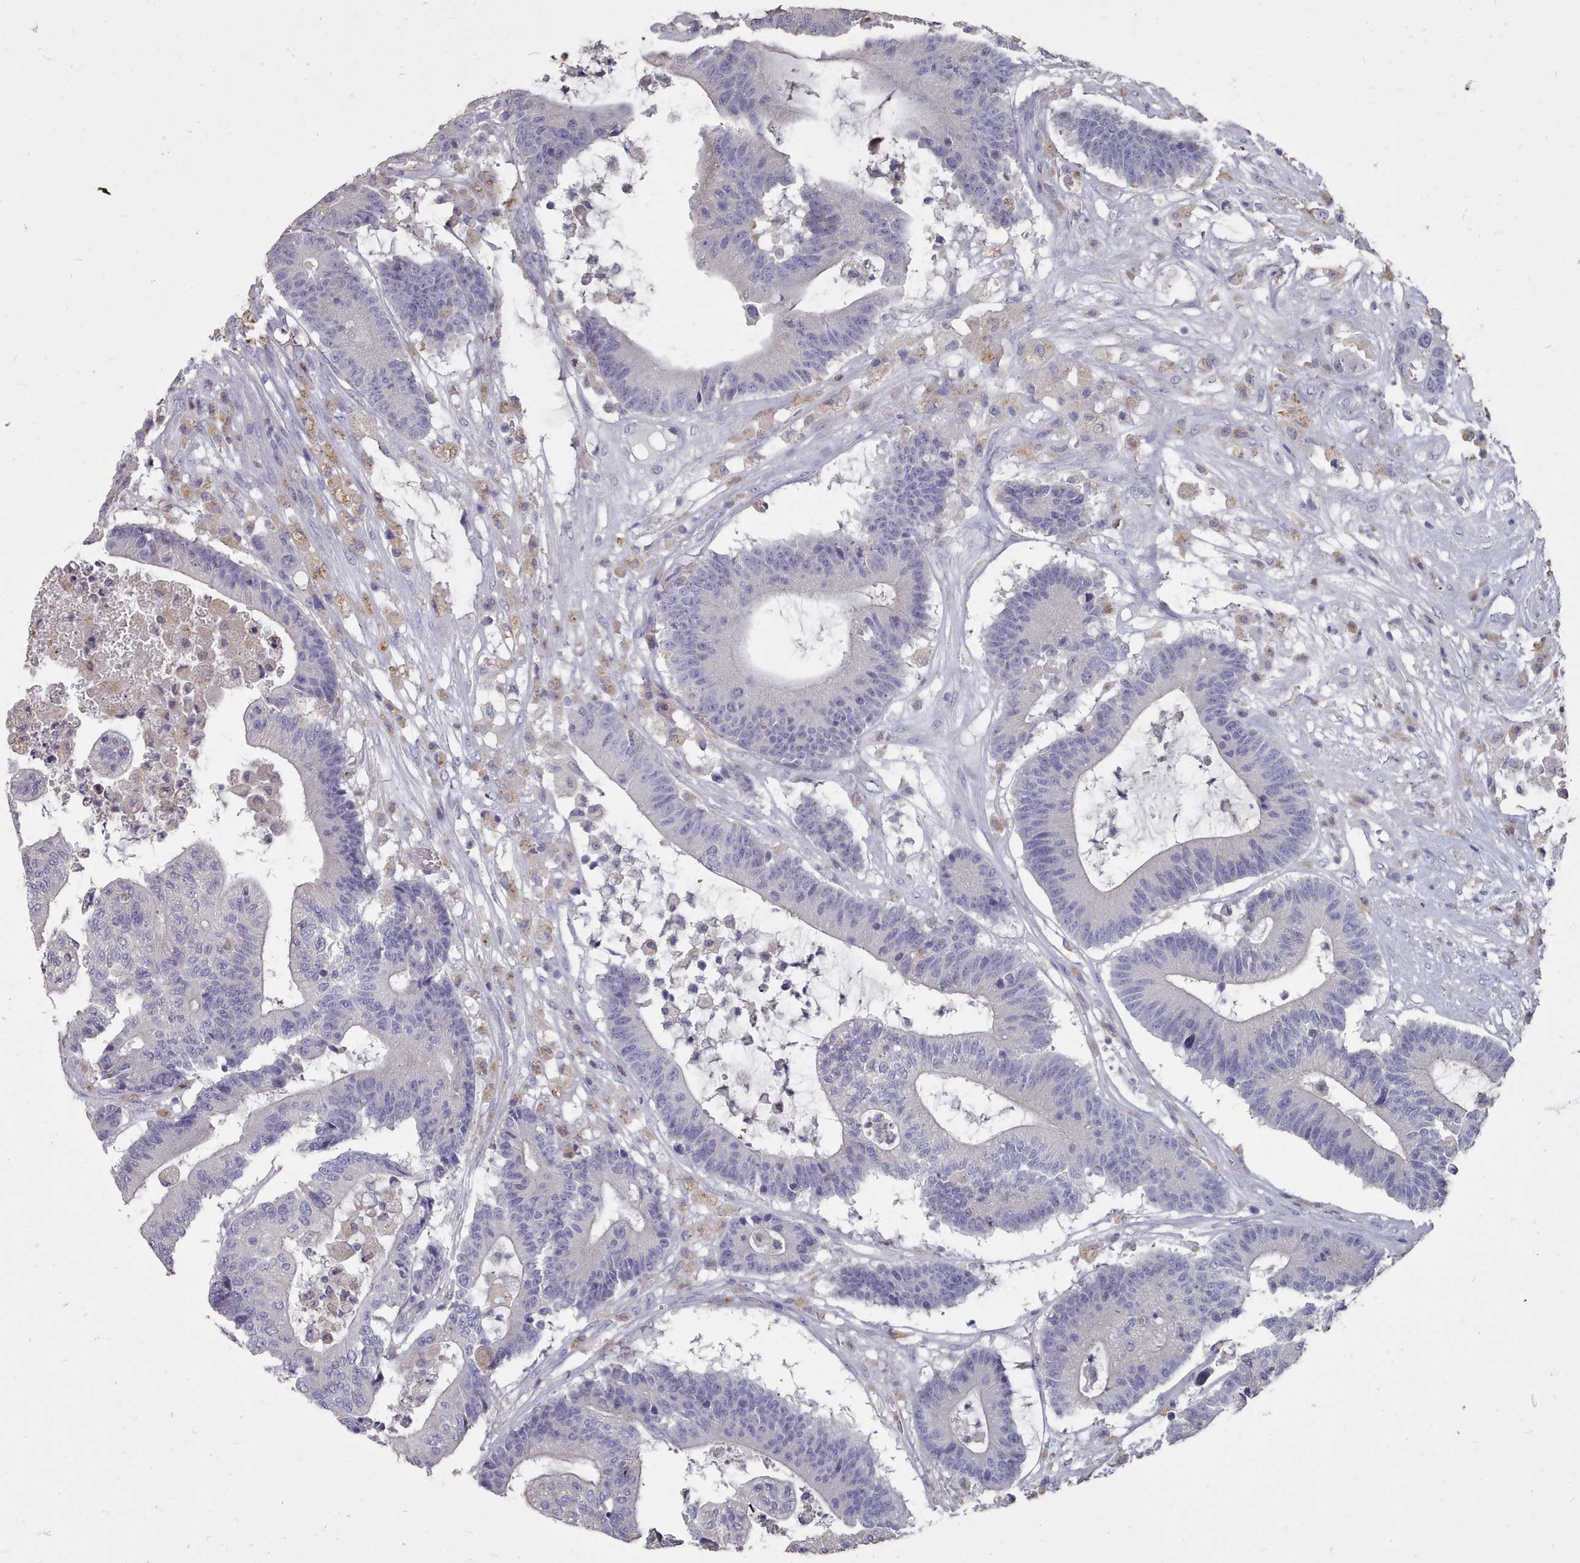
{"staining": {"intensity": "negative", "quantity": "none", "location": "none"}, "tissue": "colorectal cancer", "cell_type": "Tumor cells", "image_type": "cancer", "snomed": [{"axis": "morphology", "description": "Adenocarcinoma, NOS"}, {"axis": "topography", "description": "Colon"}], "caption": "An immunohistochemistry micrograph of colorectal cancer is shown. There is no staining in tumor cells of colorectal cancer.", "gene": "OTULINL", "patient": {"sex": "female", "age": 84}}